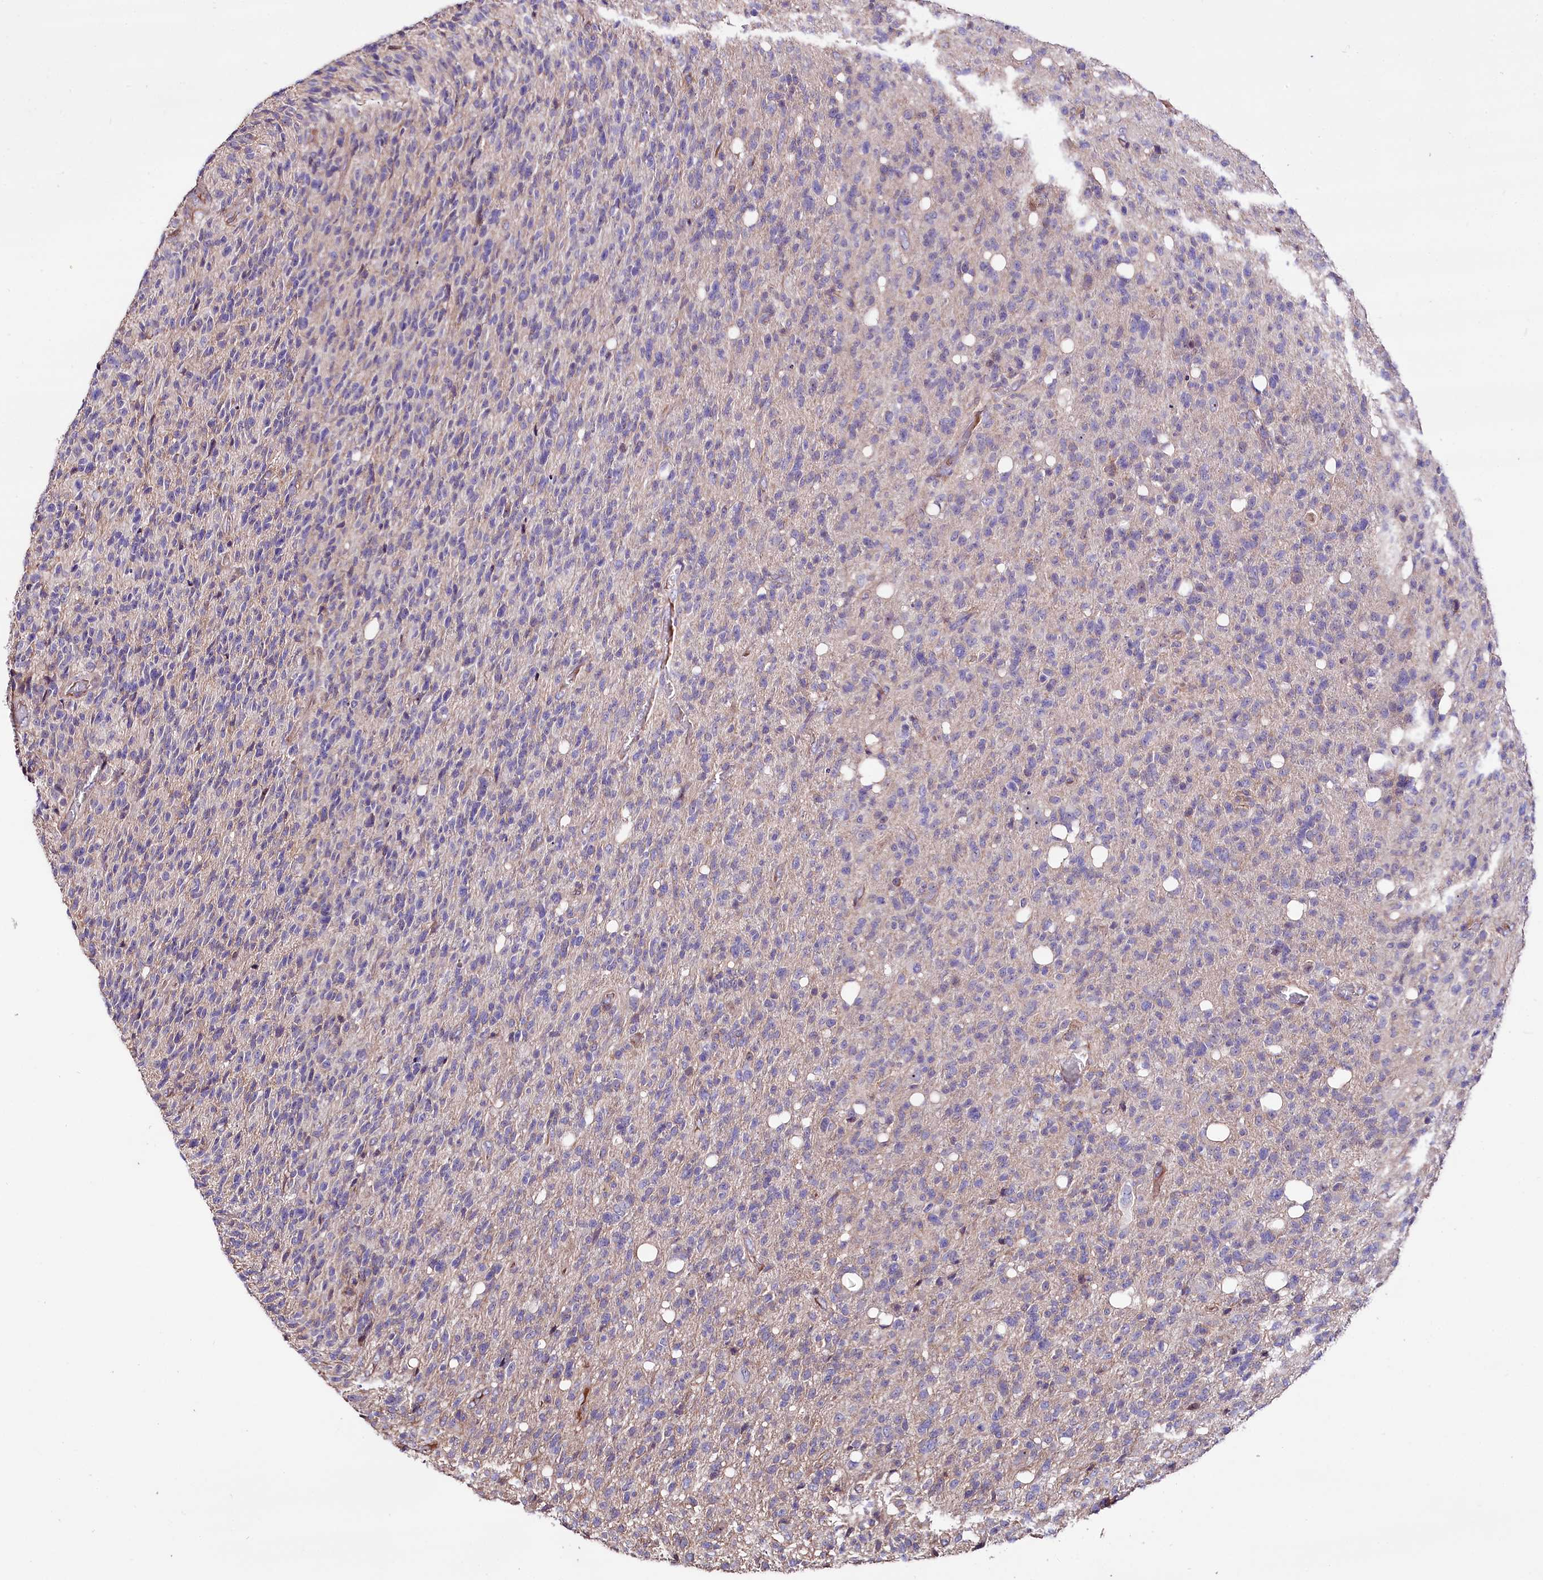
{"staining": {"intensity": "negative", "quantity": "none", "location": "none"}, "tissue": "glioma", "cell_type": "Tumor cells", "image_type": "cancer", "snomed": [{"axis": "morphology", "description": "Glioma, malignant, High grade"}, {"axis": "topography", "description": "Brain"}], "caption": "Glioma was stained to show a protein in brown. There is no significant expression in tumor cells.", "gene": "RPUSD3", "patient": {"sex": "female", "age": 57}}